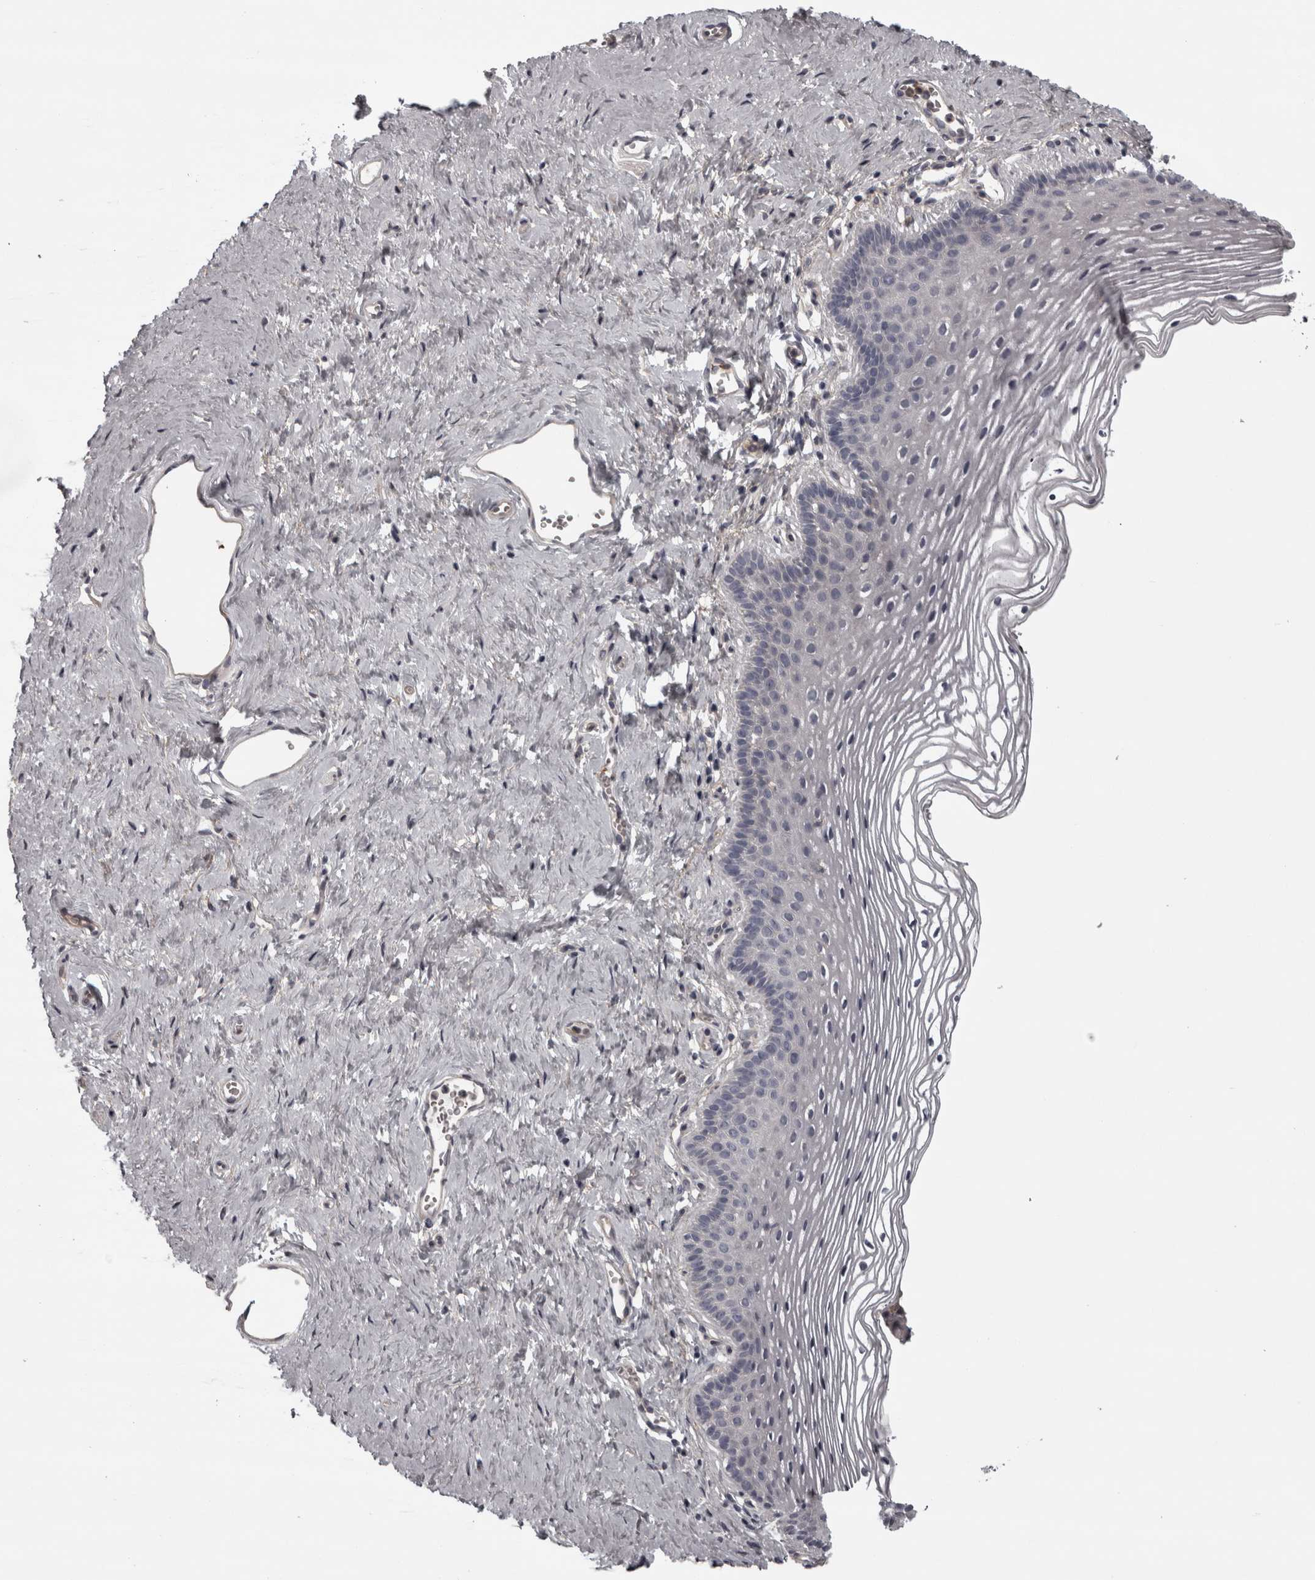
{"staining": {"intensity": "negative", "quantity": "none", "location": "none"}, "tissue": "vagina", "cell_type": "Squamous epithelial cells", "image_type": "normal", "snomed": [{"axis": "morphology", "description": "Normal tissue, NOS"}, {"axis": "topography", "description": "Vagina"}], "caption": "DAB (3,3'-diaminobenzidine) immunohistochemical staining of unremarkable human vagina reveals no significant expression in squamous epithelial cells.", "gene": "RSU1", "patient": {"sex": "female", "age": 32}}